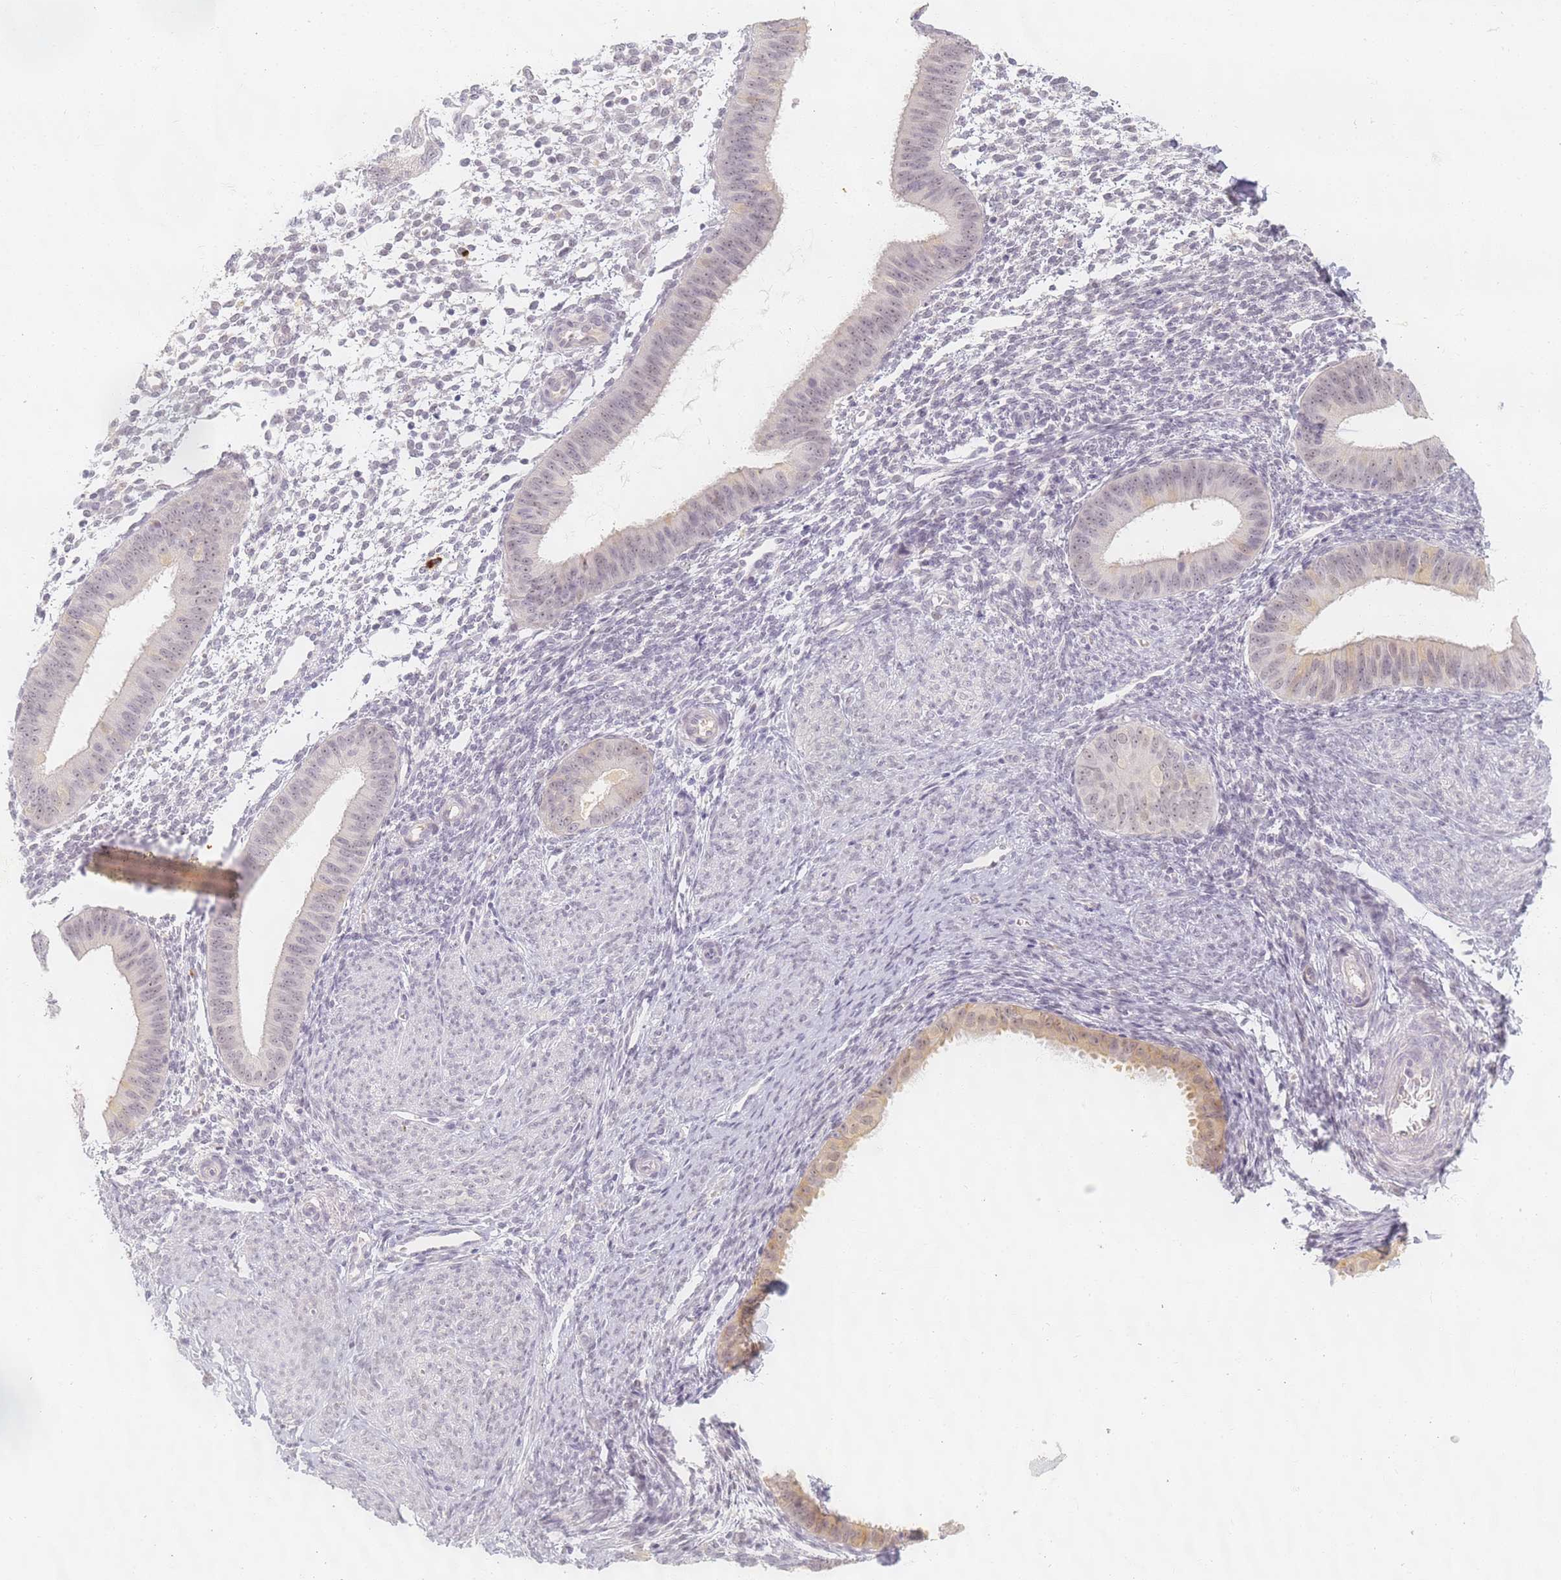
{"staining": {"intensity": "negative", "quantity": "none", "location": "none"}, "tissue": "endometrium", "cell_type": "Cells in endometrial stroma", "image_type": "normal", "snomed": [{"axis": "morphology", "description": "Normal tissue, NOS"}, {"axis": "topography", "description": "Uterus"}, {"axis": "topography", "description": "Endometrium"}], "caption": "This is a micrograph of IHC staining of benign endometrium, which shows no staining in cells in endometrial stroma.", "gene": "SLC38A9", "patient": {"sex": "female", "age": 48}}